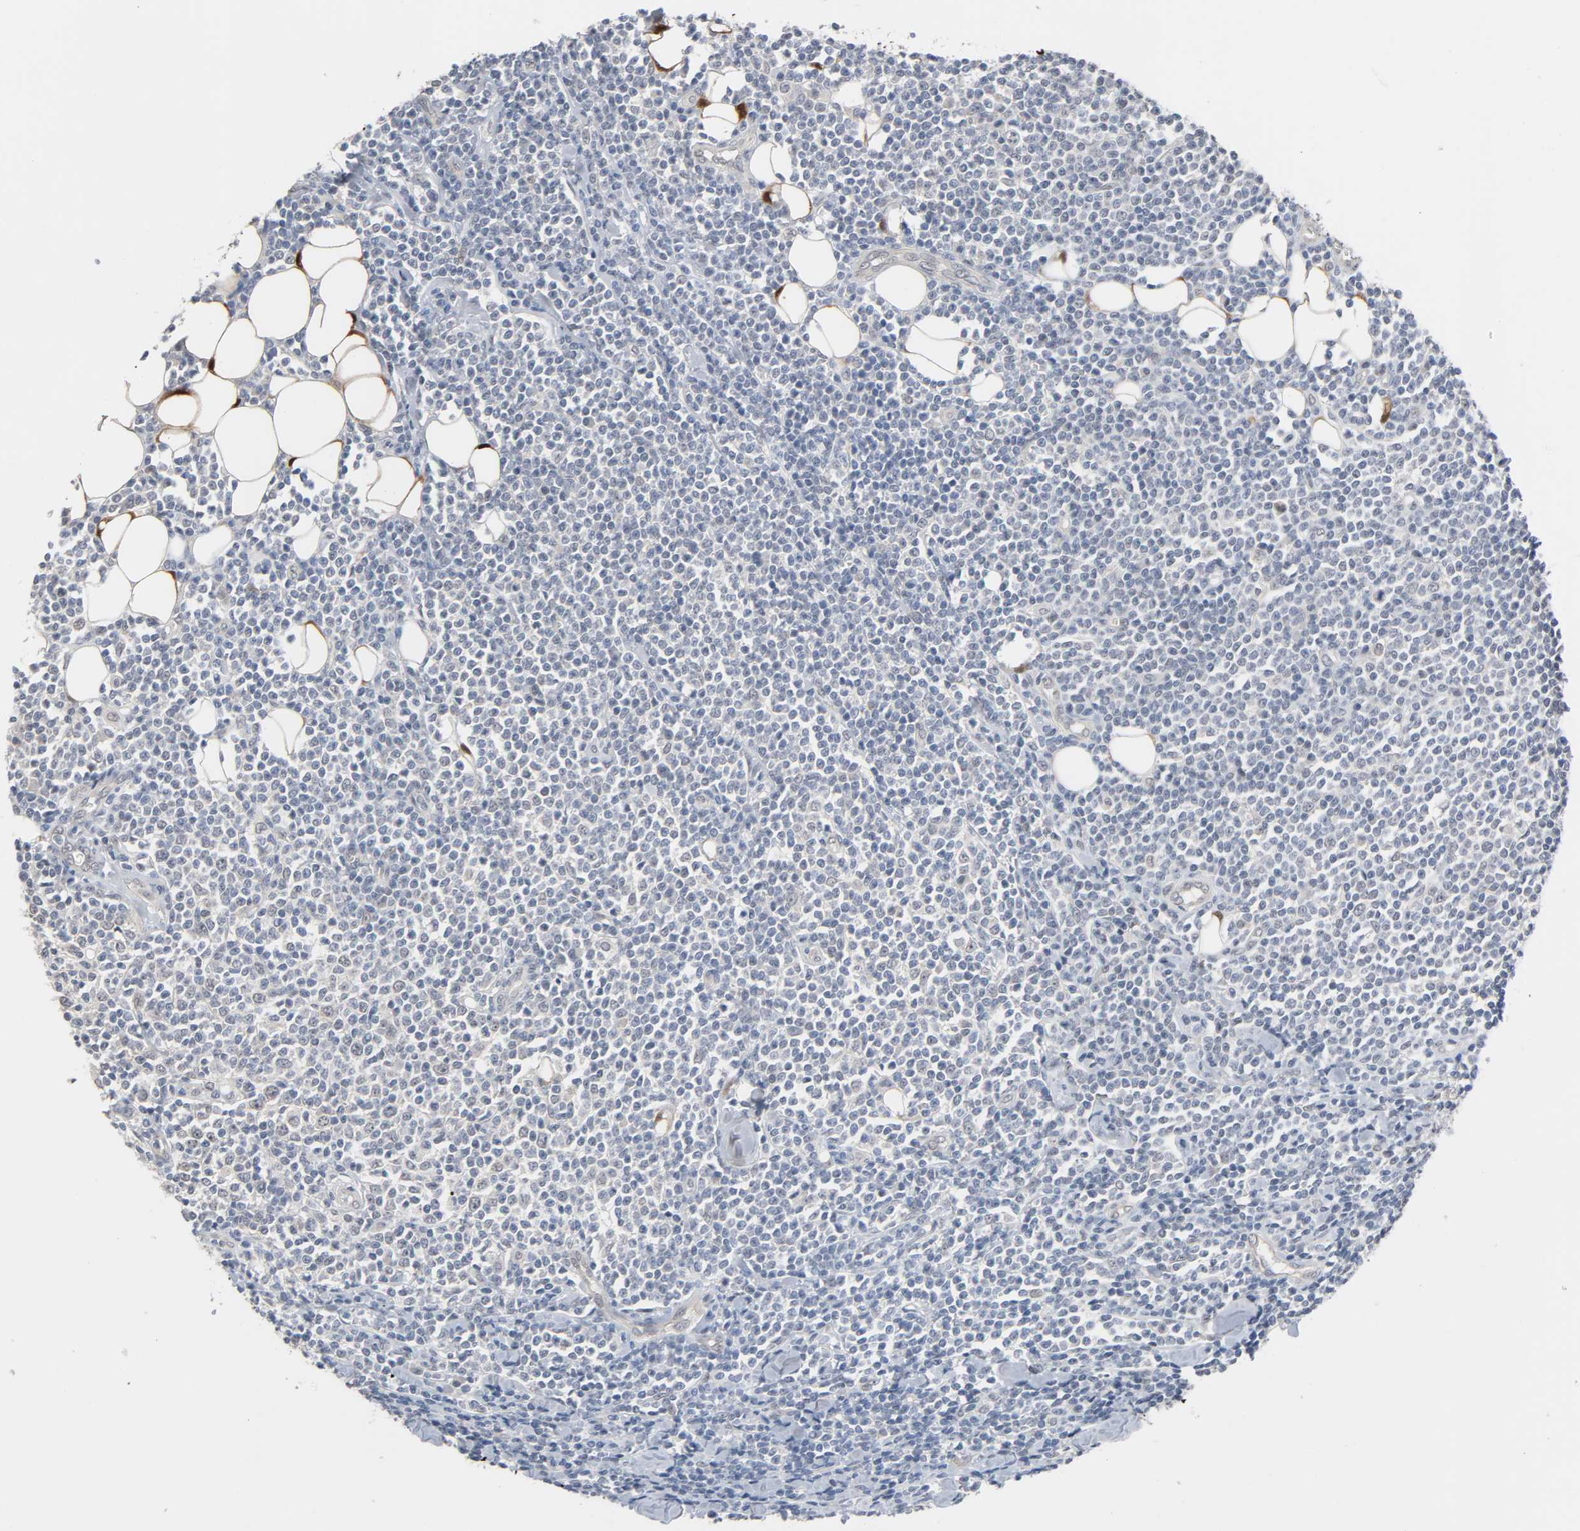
{"staining": {"intensity": "negative", "quantity": "none", "location": "none"}, "tissue": "lymphoma", "cell_type": "Tumor cells", "image_type": "cancer", "snomed": [{"axis": "morphology", "description": "Malignant lymphoma, non-Hodgkin's type, Low grade"}, {"axis": "topography", "description": "Soft tissue"}], "caption": "Human low-grade malignant lymphoma, non-Hodgkin's type stained for a protein using immunohistochemistry (IHC) exhibits no positivity in tumor cells.", "gene": "ACSS2", "patient": {"sex": "male", "age": 92}}